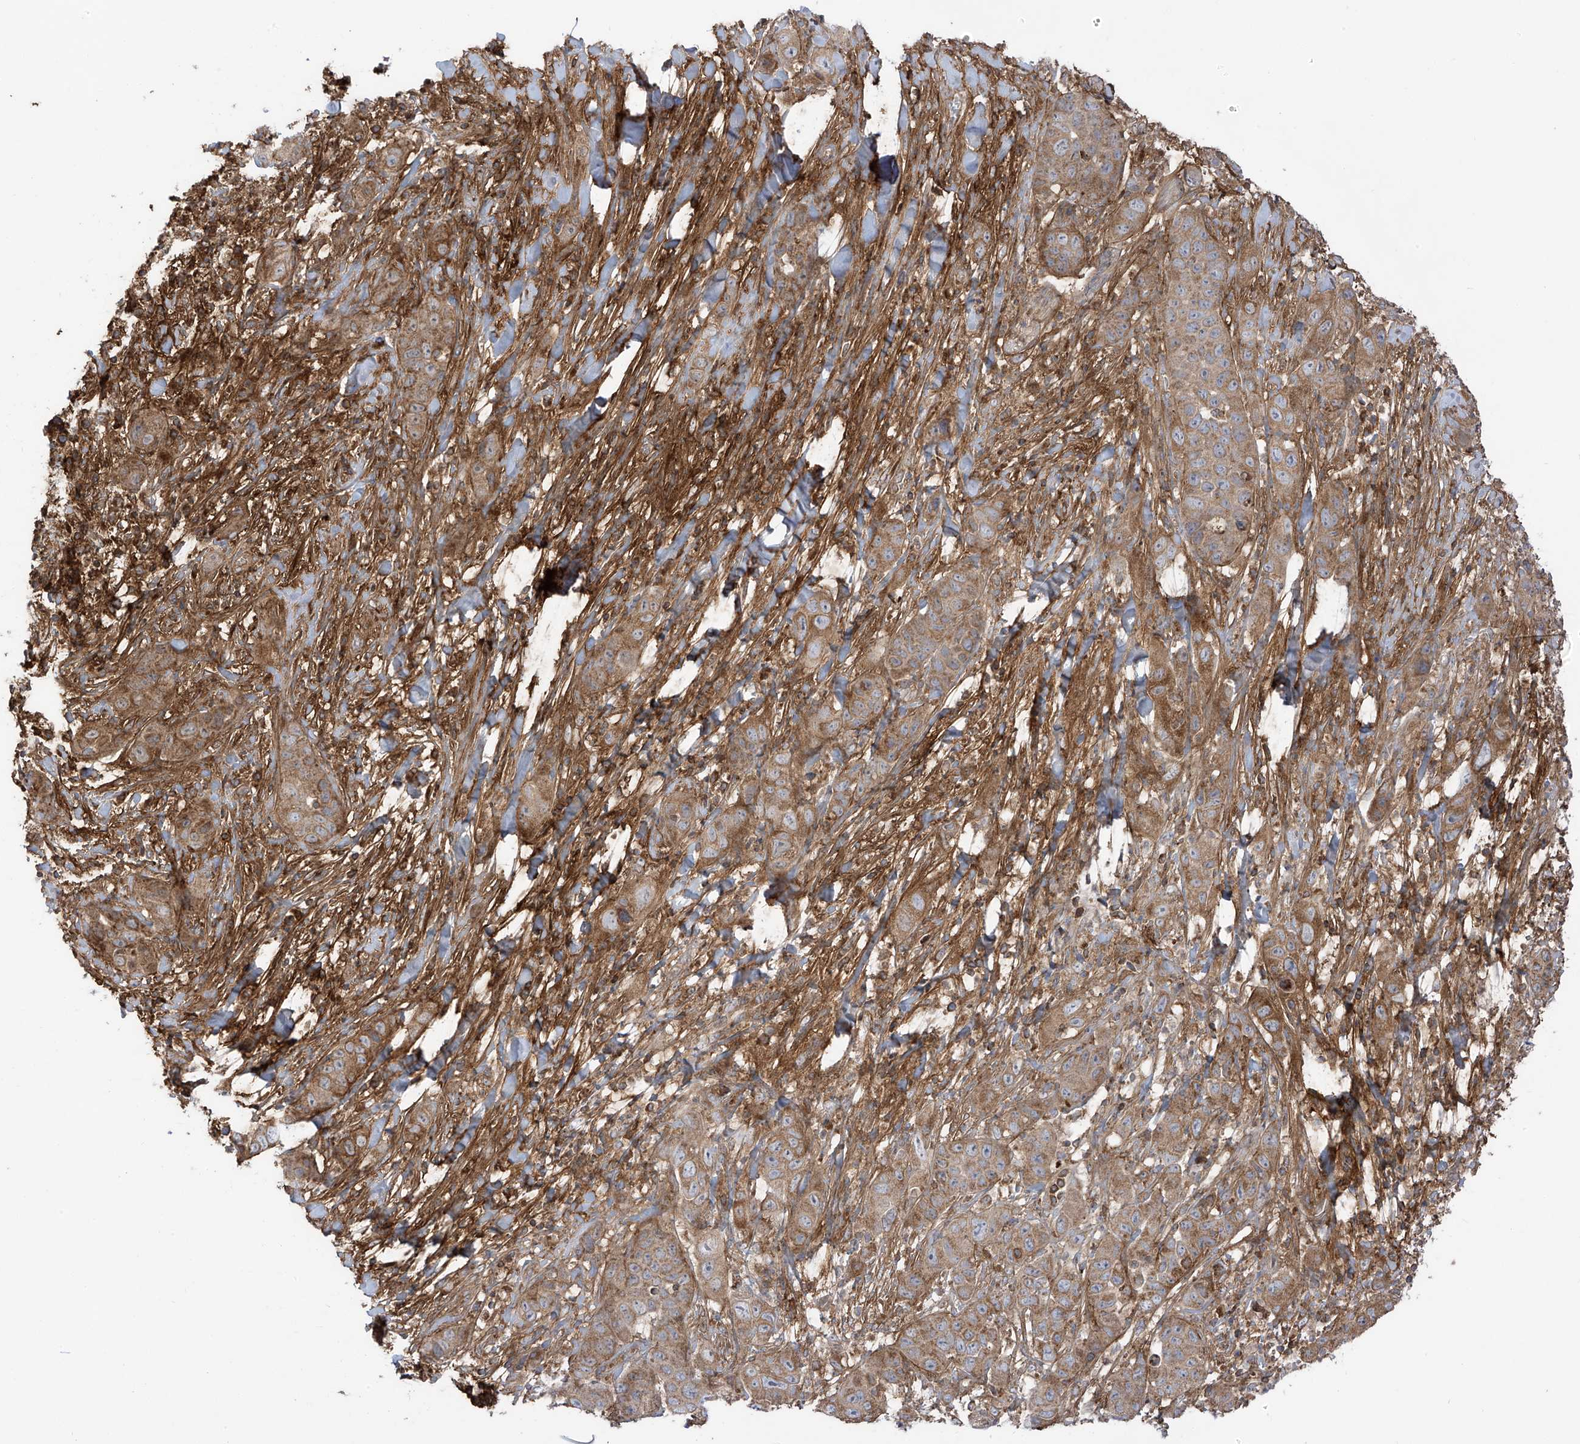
{"staining": {"intensity": "moderate", "quantity": ">75%", "location": "cytoplasmic/membranous"}, "tissue": "liver cancer", "cell_type": "Tumor cells", "image_type": "cancer", "snomed": [{"axis": "morphology", "description": "Cholangiocarcinoma"}, {"axis": "topography", "description": "Liver"}], "caption": "Immunohistochemical staining of liver cholangiocarcinoma shows medium levels of moderate cytoplasmic/membranous protein expression in approximately >75% of tumor cells.", "gene": "REPS1", "patient": {"sex": "female", "age": 52}}